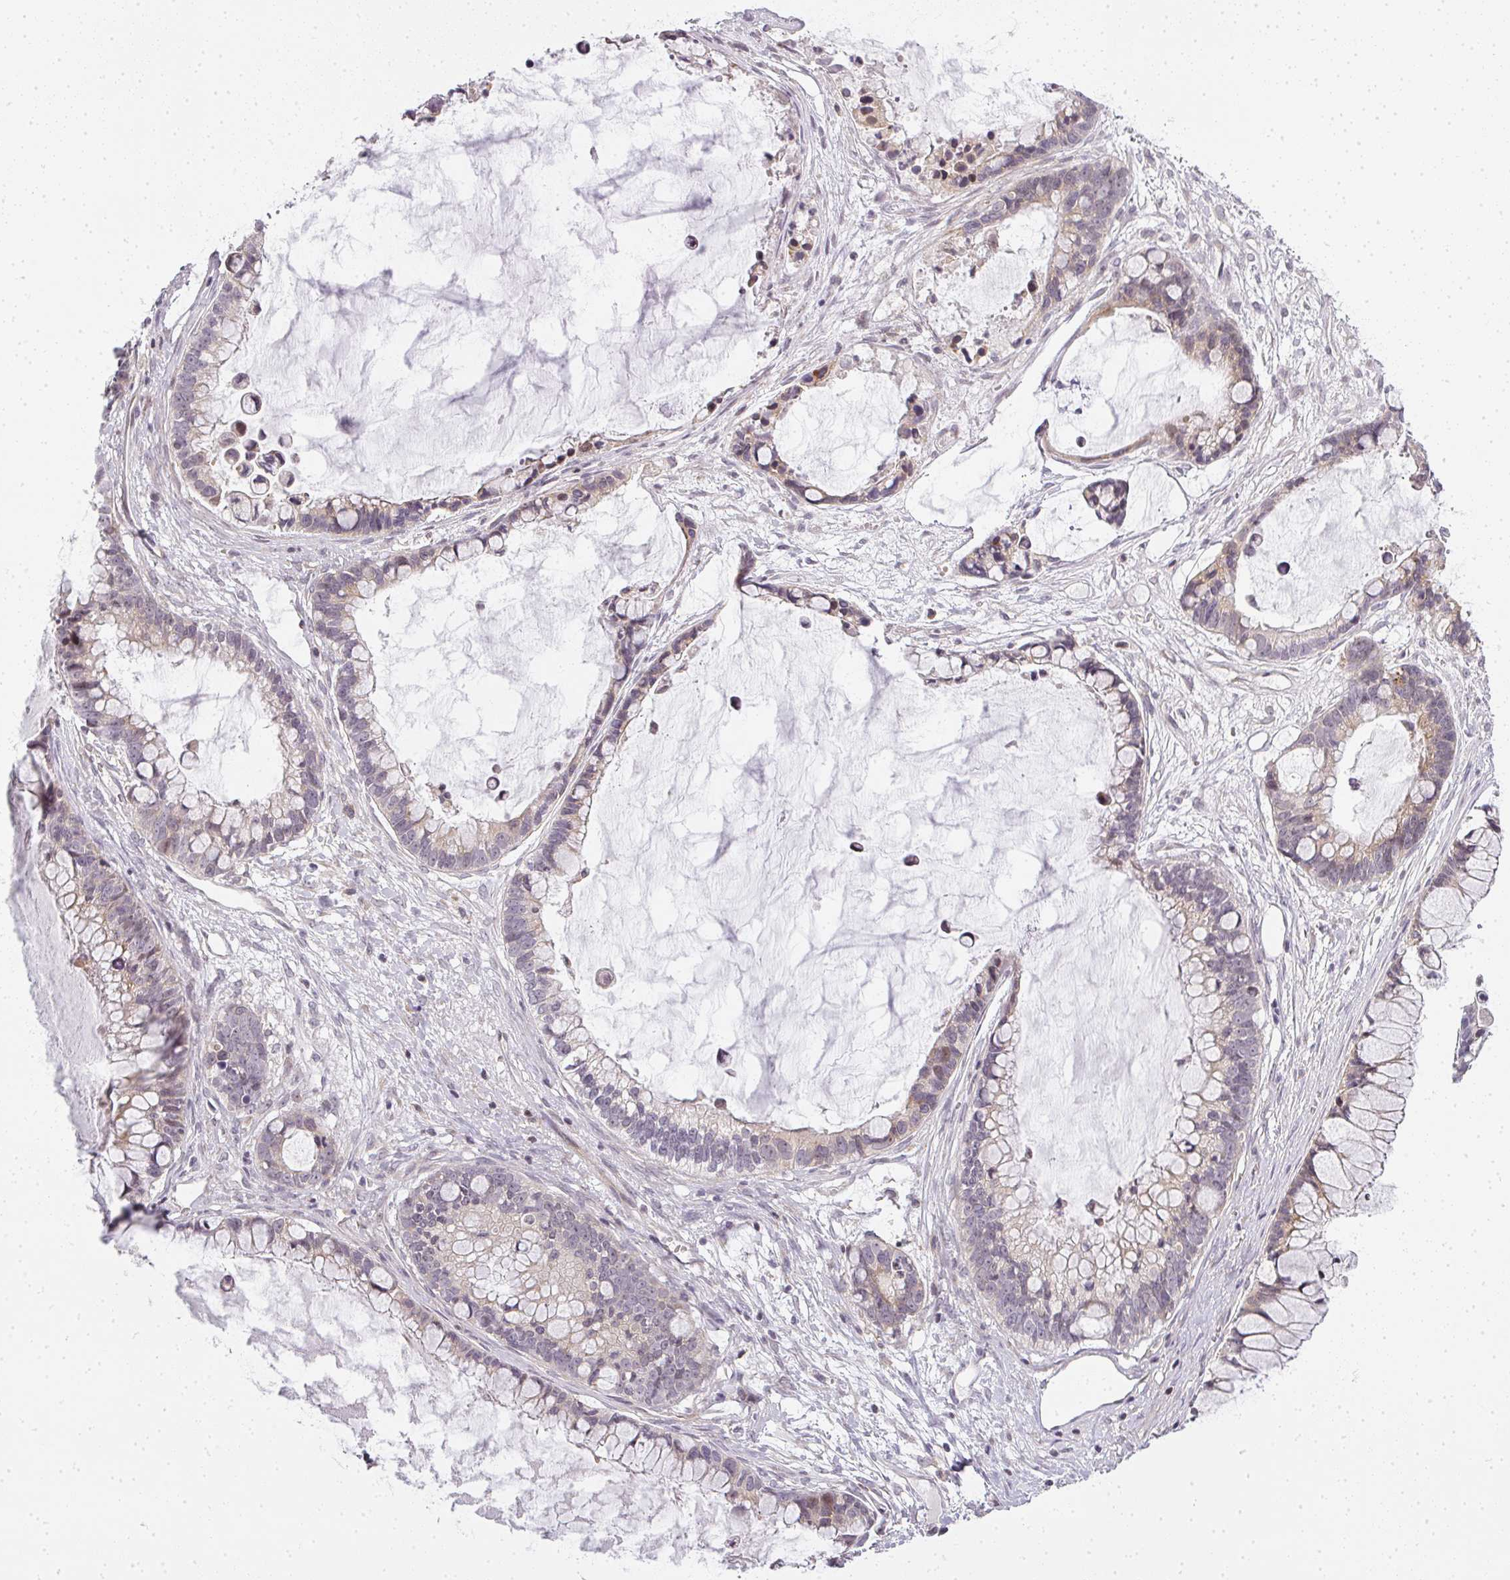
{"staining": {"intensity": "weak", "quantity": "<25%", "location": "cytoplasmic/membranous"}, "tissue": "ovarian cancer", "cell_type": "Tumor cells", "image_type": "cancer", "snomed": [{"axis": "morphology", "description": "Cystadenocarcinoma, mucinous, NOS"}, {"axis": "topography", "description": "Ovary"}], "caption": "There is no significant staining in tumor cells of ovarian cancer (mucinous cystadenocarcinoma).", "gene": "MED19", "patient": {"sex": "female", "age": 63}}